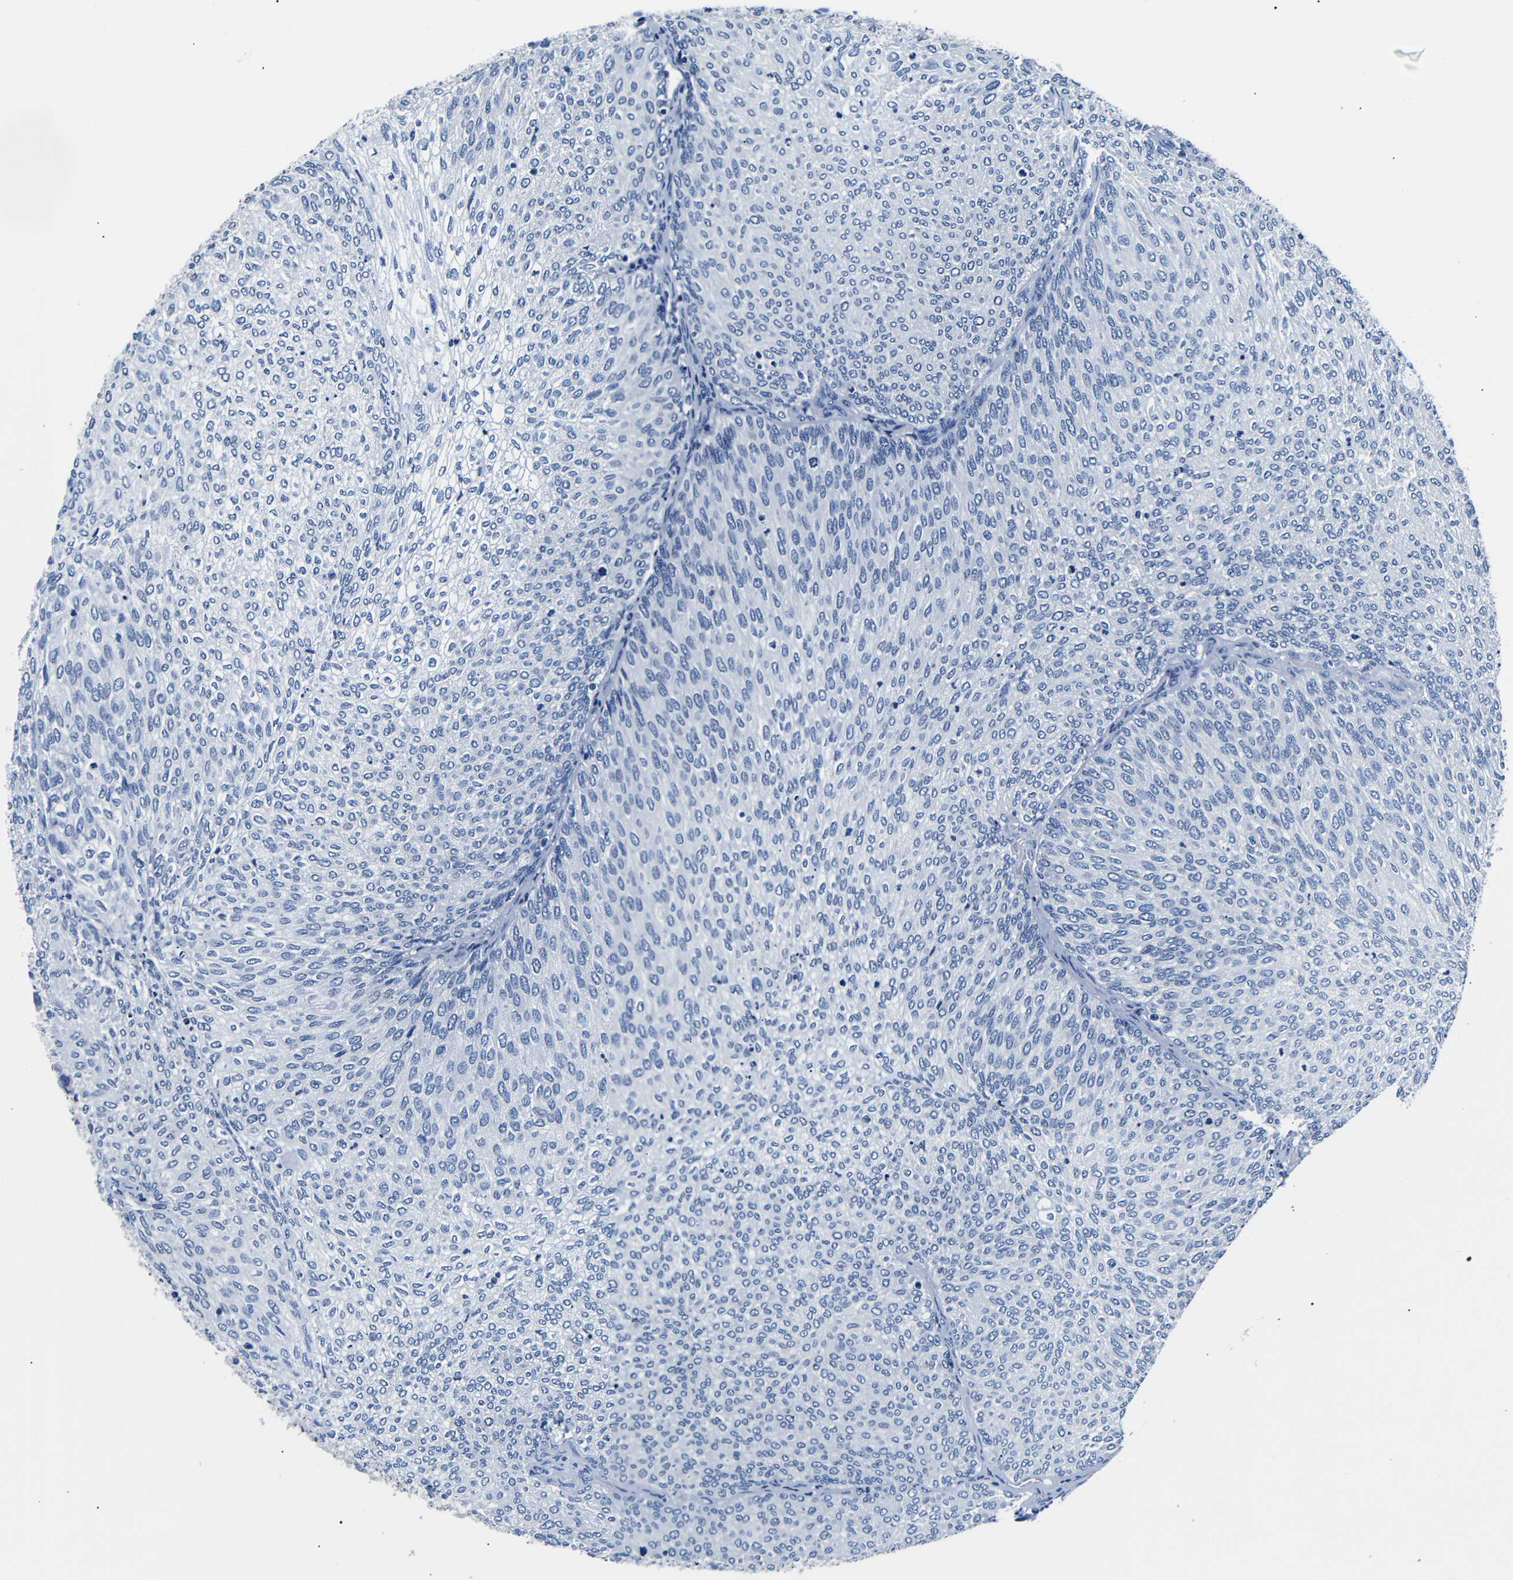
{"staining": {"intensity": "negative", "quantity": "none", "location": "none"}, "tissue": "urothelial cancer", "cell_type": "Tumor cells", "image_type": "cancer", "snomed": [{"axis": "morphology", "description": "Urothelial carcinoma, Low grade"}, {"axis": "topography", "description": "Urinary bladder"}], "caption": "Image shows no significant protein expression in tumor cells of urothelial carcinoma (low-grade).", "gene": "GAP43", "patient": {"sex": "female", "age": 79}}